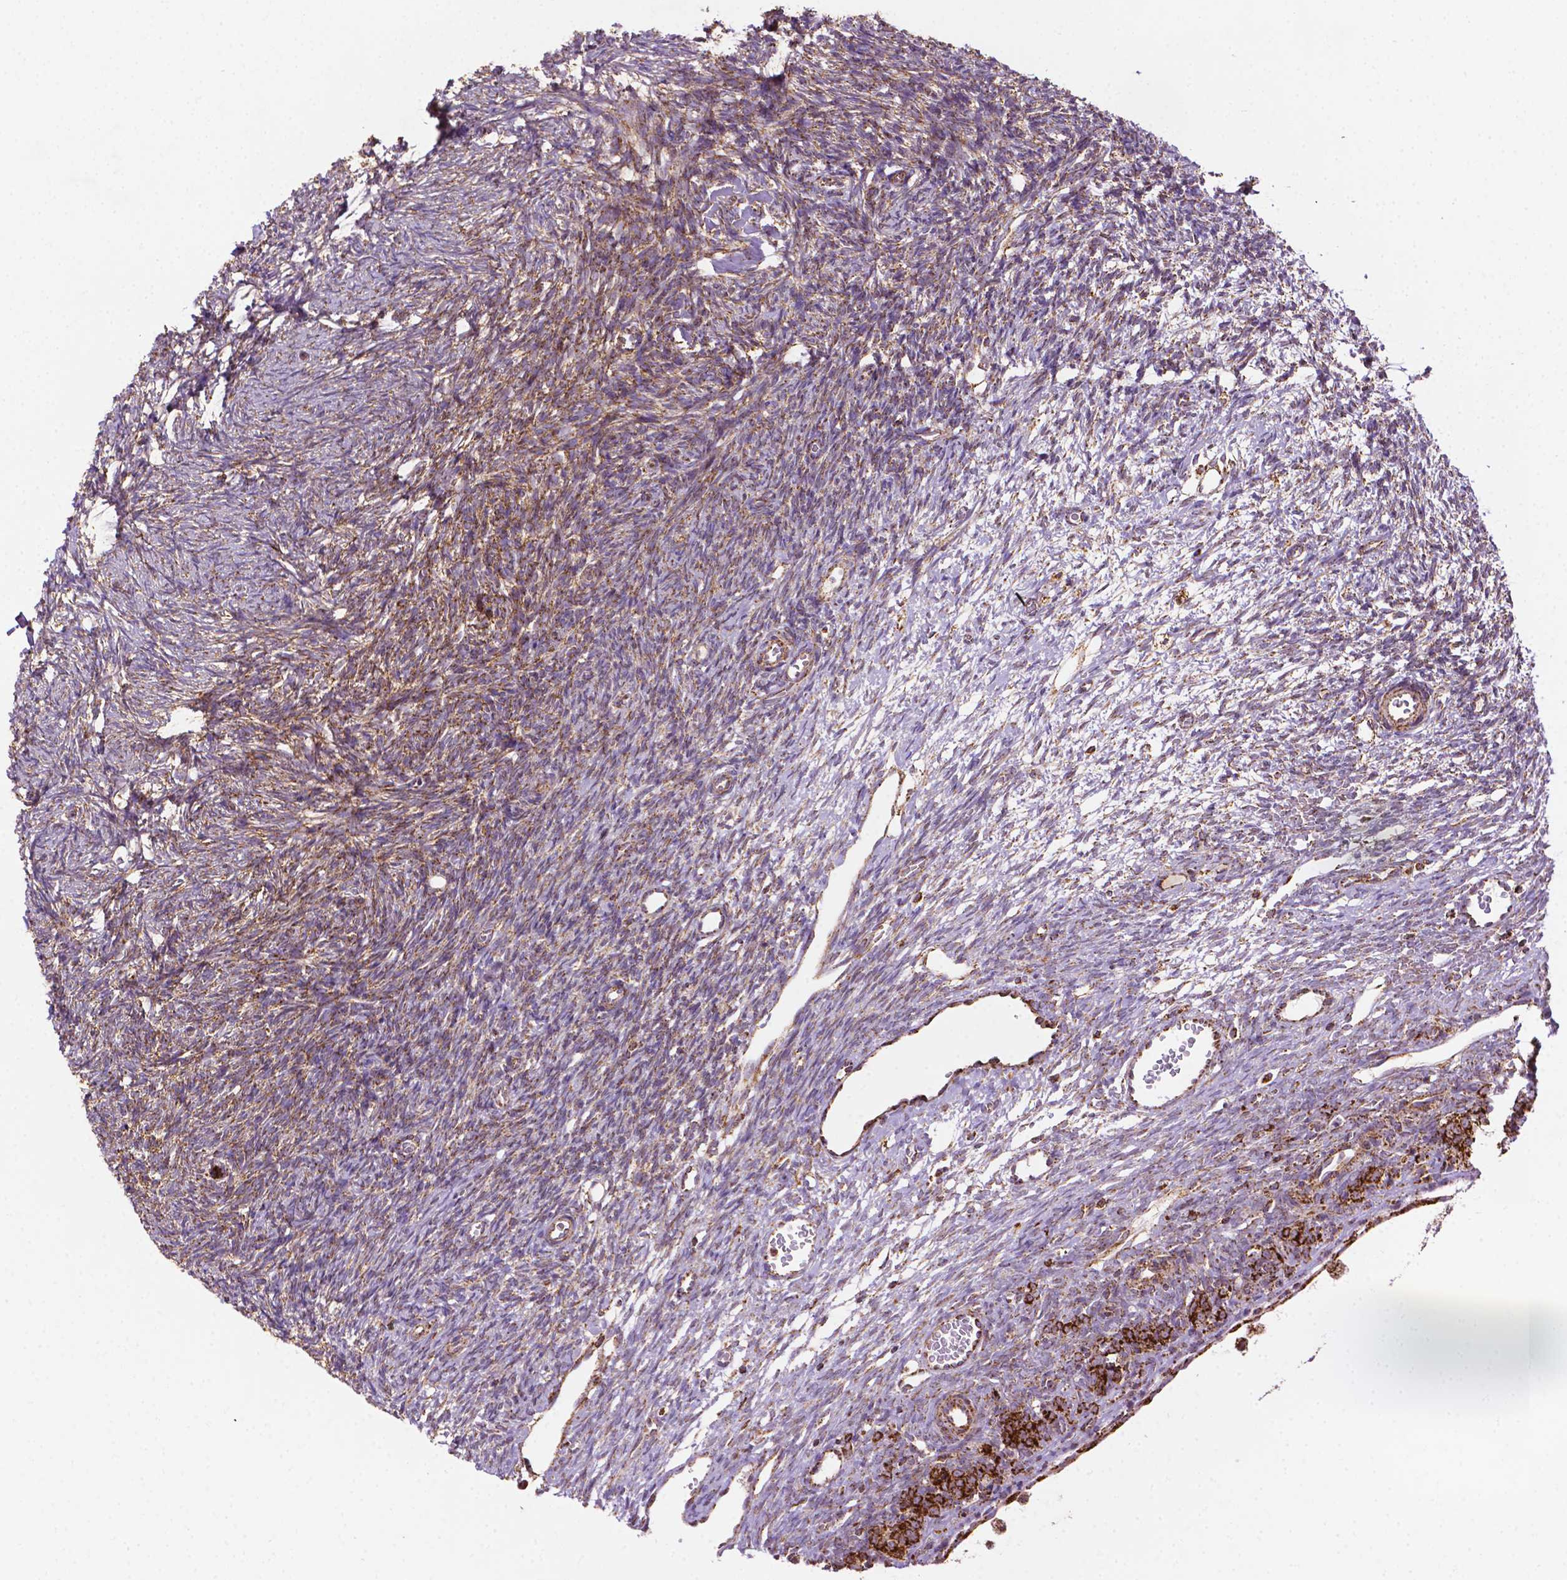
{"staining": {"intensity": "moderate", "quantity": ">75%", "location": "cytoplasmic/membranous"}, "tissue": "ovary", "cell_type": "Ovarian stroma cells", "image_type": "normal", "snomed": [{"axis": "morphology", "description": "Normal tissue, NOS"}, {"axis": "topography", "description": "Ovary"}], "caption": "Immunohistochemical staining of benign human ovary demonstrates >75% levels of moderate cytoplasmic/membranous protein staining in approximately >75% of ovarian stroma cells. The staining was performed using DAB, with brown indicating positive protein expression. Nuclei are stained blue with hematoxylin.", "gene": "ILVBL", "patient": {"sex": "female", "age": 34}}